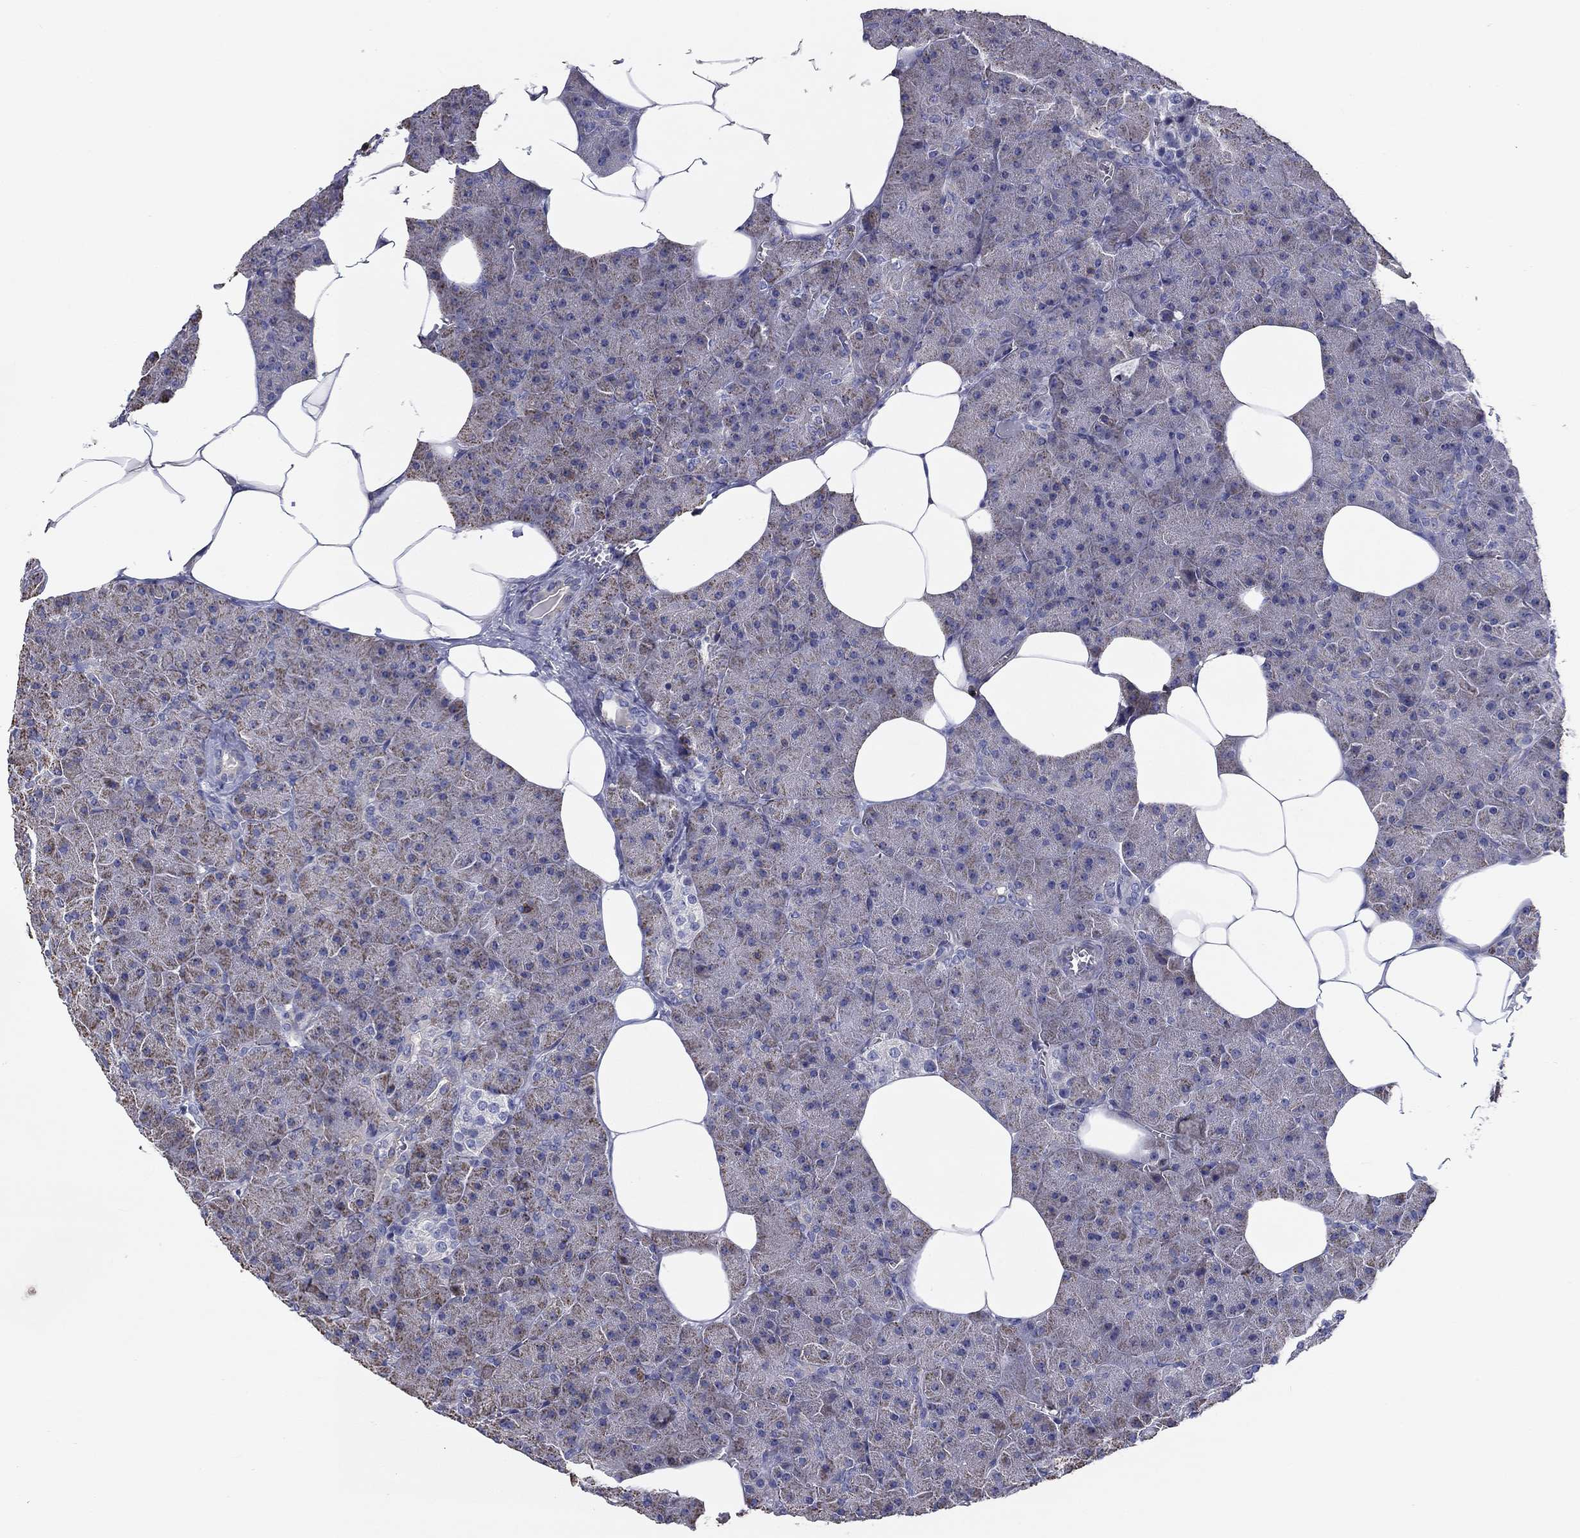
{"staining": {"intensity": "moderate", "quantity": "25%-75%", "location": "cytoplasmic/membranous"}, "tissue": "pancreas", "cell_type": "Exocrine glandular cells", "image_type": "normal", "snomed": [{"axis": "morphology", "description": "Normal tissue, NOS"}, {"axis": "topography", "description": "Pancreas"}], "caption": "Pancreas was stained to show a protein in brown. There is medium levels of moderate cytoplasmic/membranous staining in about 25%-75% of exocrine glandular cells. (DAB (3,3'-diaminobenzidine) IHC with brightfield microscopy, high magnification).", "gene": "SIT1", "patient": {"sex": "male", "age": 61}}